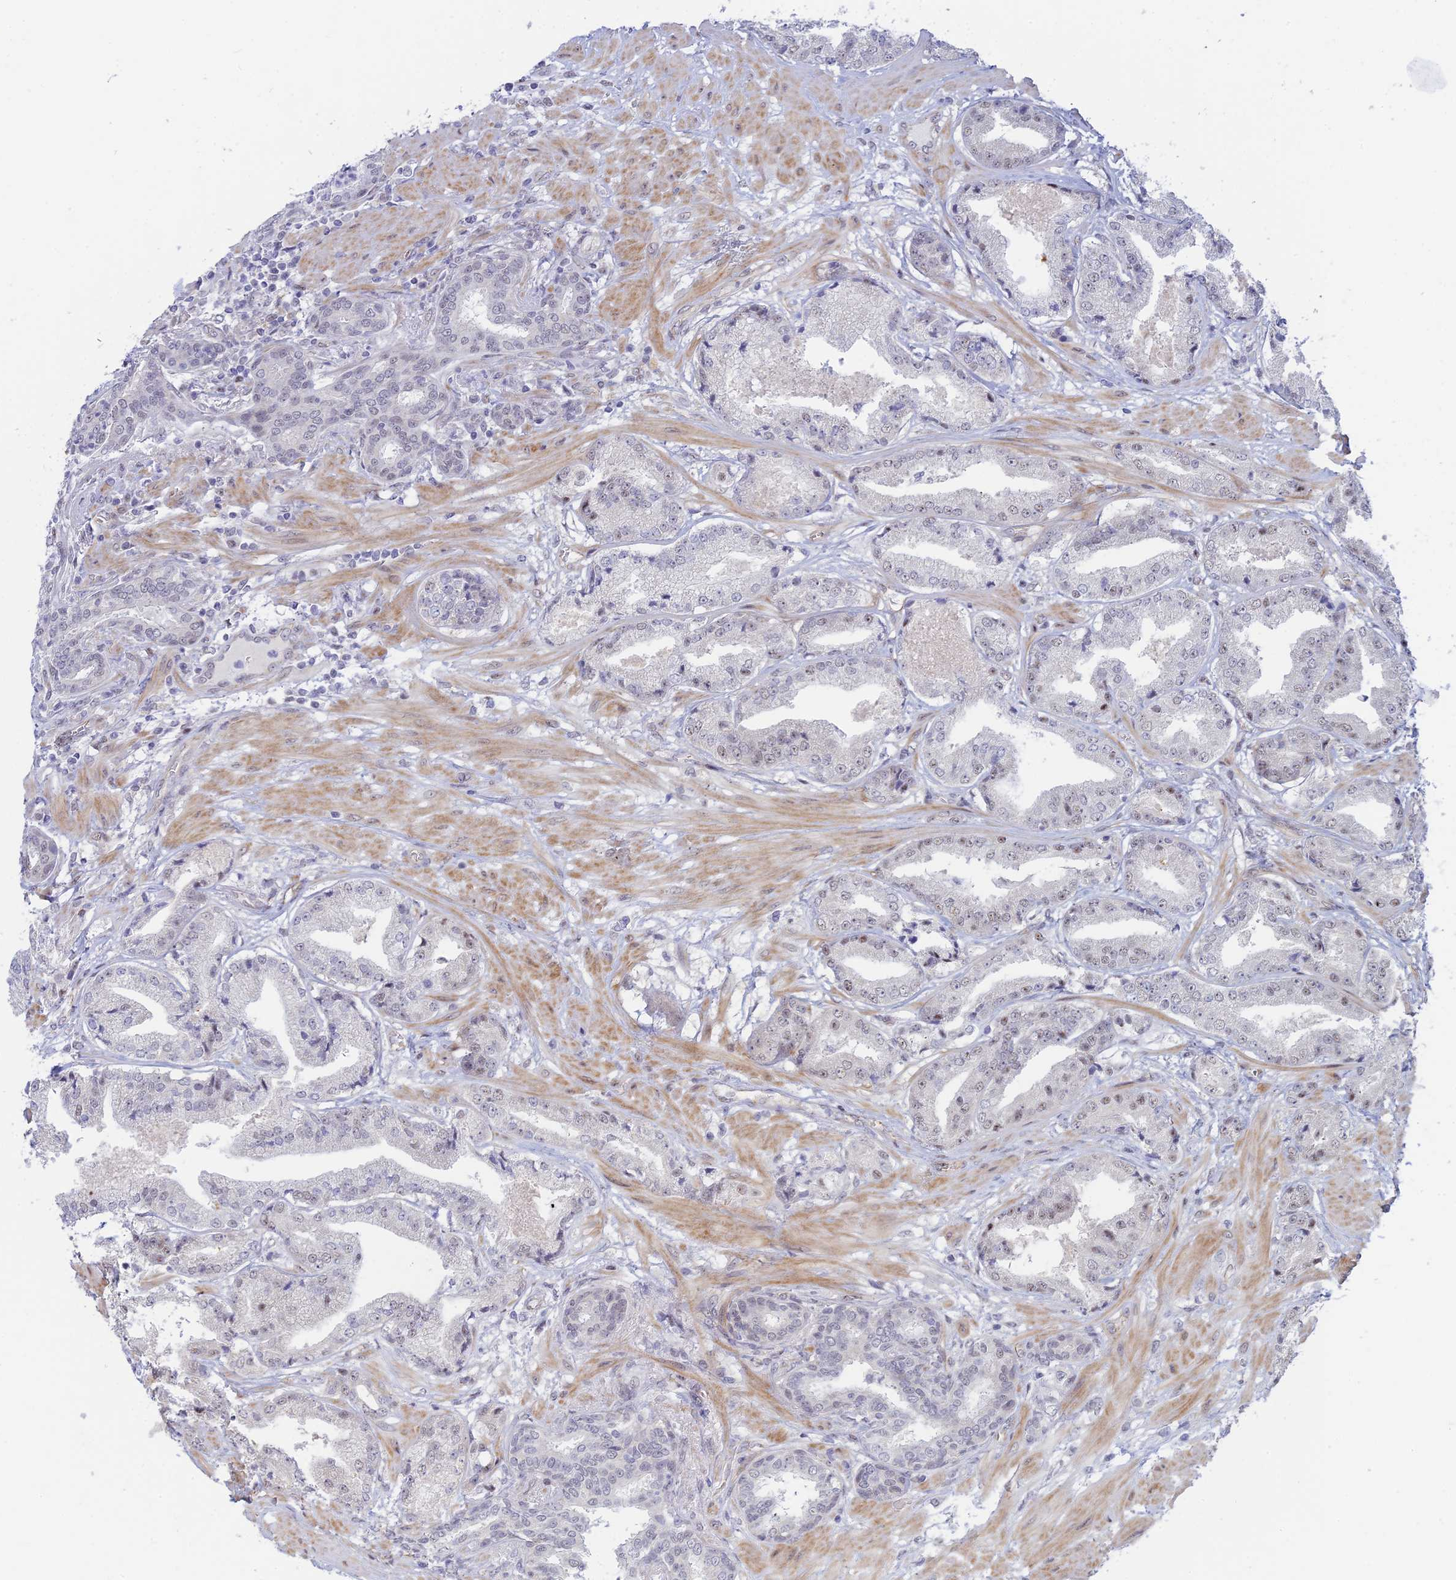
{"staining": {"intensity": "weak", "quantity": "25%-75%", "location": "nuclear"}, "tissue": "prostate cancer", "cell_type": "Tumor cells", "image_type": "cancer", "snomed": [{"axis": "morphology", "description": "Adenocarcinoma, High grade"}, {"axis": "topography", "description": "Prostate"}], "caption": "Human prostate adenocarcinoma (high-grade) stained with a protein marker reveals weak staining in tumor cells.", "gene": "CFAP92", "patient": {"sex": "male", "age": 63}}